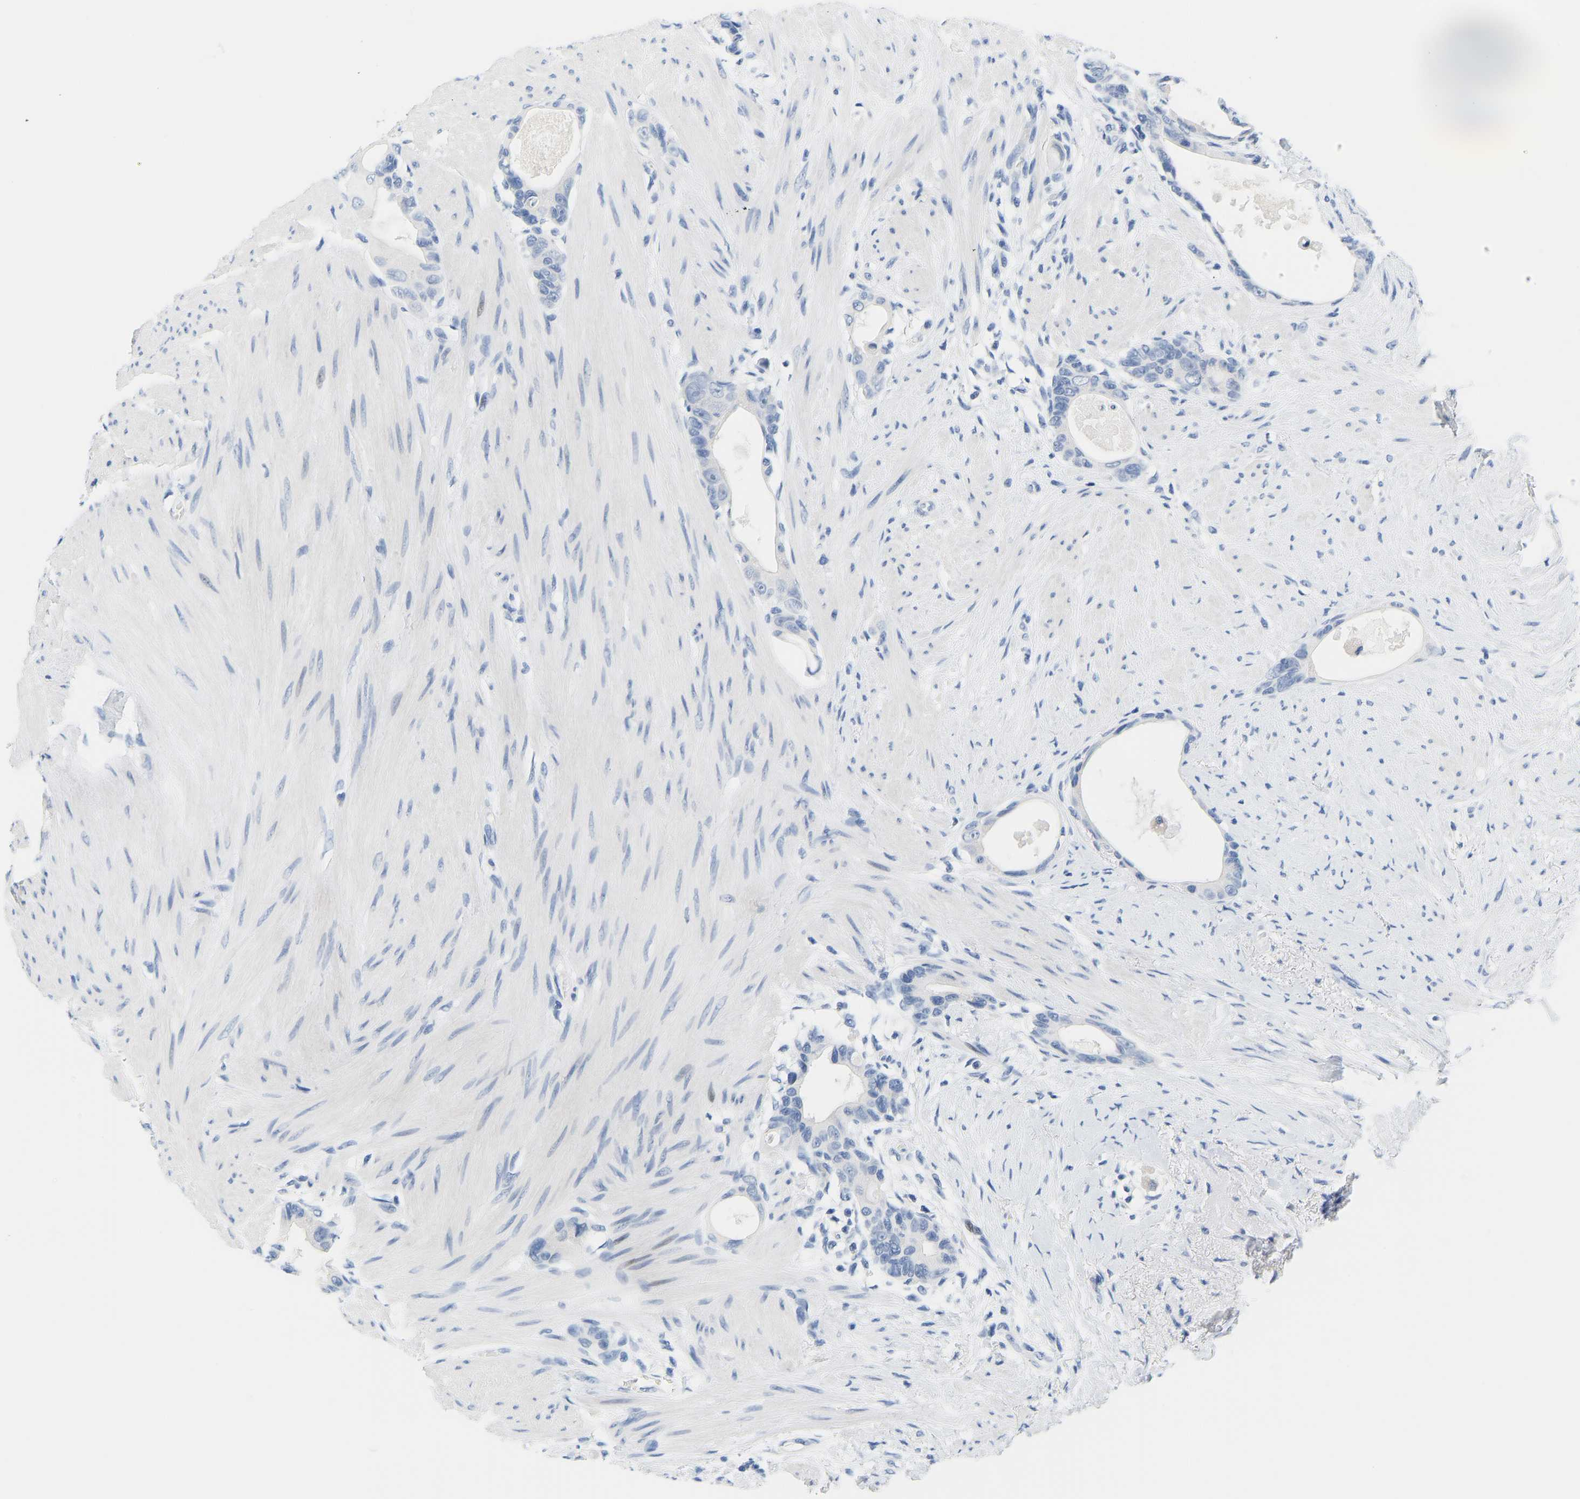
{"staining": {"intensity": "negative", "quantity": "none", "location": "none"}, "tissue": "colorectal cancer", "cell_type": "Tumor cells", "image_type": "cancer", "snomed": [{"axis": "morphology", "description": "Adenocarcinoma, NOS"}, {"axis": "topography", "description": "Rectum"}], "caption": "A photomicrograph of human adenocarcinoma (colorectal) is negative for staining in tumor cells. Brightfield microscopy of immunohistochemistry (IHC) stained with DAB (brown) and hematoxylin (blue), captured at high magnification.", "gene": "SERPINB3", "patient": {"sex": "male", "age": 51}}